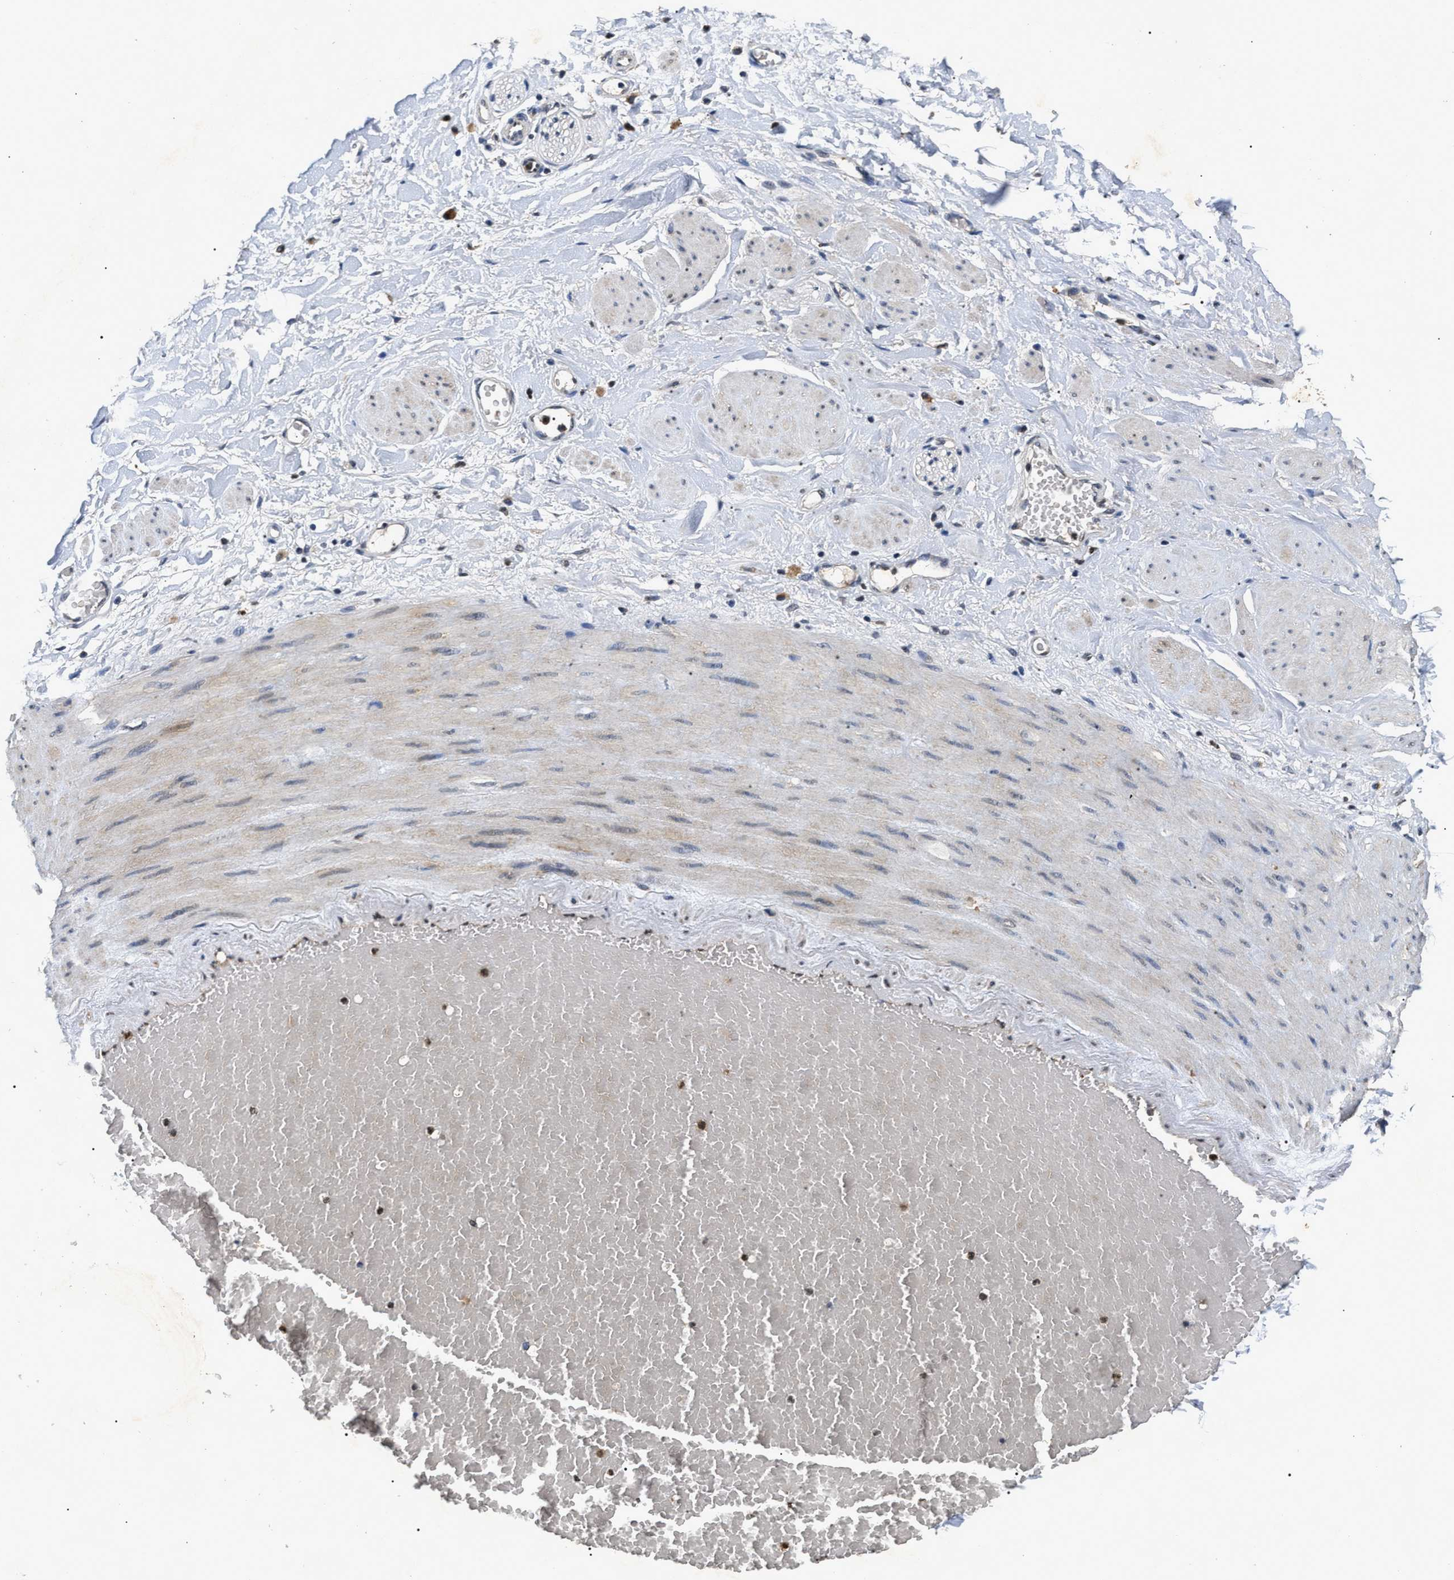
{"staining": {"intensity": "weak", "quantity": "25%-75%", "location": "cytoplasmic/membranous"}, "tissue": "adipose tissue", "cell_type": "Adipocytes", "image_type": "normal", "snomed": [{"axis": "morphology", "description": "Normal tissue, NOS"}, {"axis": "topography", "description": "Soft tissue"}, {"axis": "topography", "description": "Vascular tissue"}], "caption": "A low amount of weak cytoplasmic/membranous staining is seen in approximately 25%-75% of adipocytes in unremarkable adipose tissue.", "gene": "ANP32E", "patient": {"sex": "female", "age": 35}}